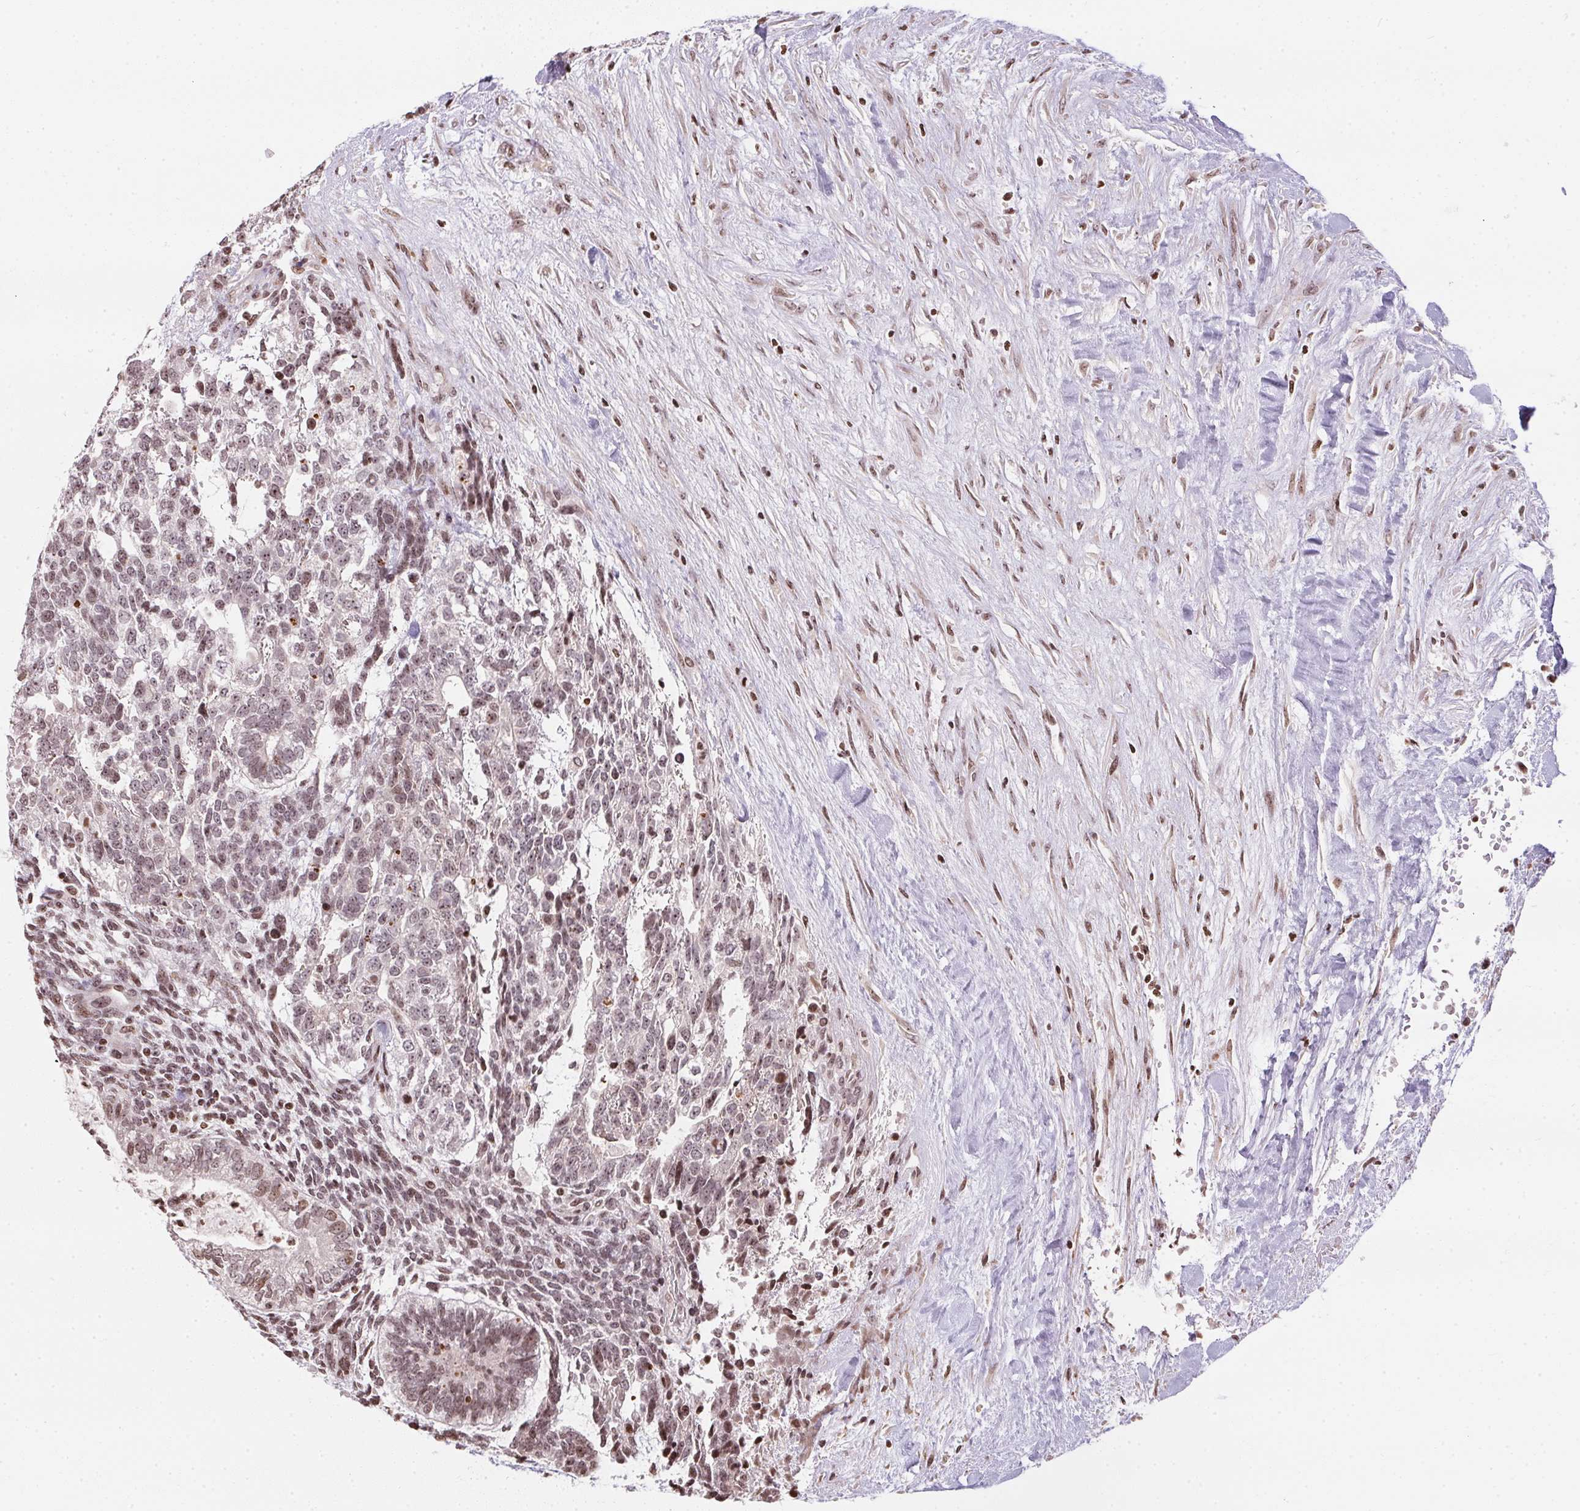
{"staining": {"intensity": "weak", "quantity": "25%-75%", "location": "nuclear"}, "tissue": "testis cancer", "cell_type": "Tumor cells", "image_type": "cancer", "snomed": [{"axis": "morphology", "description": "Carcinoma, Embryonal, NOS"}, {"axis": "topography", "description": "Testis"}], "caption": "DAB (3,3'-diaminobenzidine) immunohistochemical staining of human testis embryonal carcinoma reveals weak nuclear protein expression in about 25%-75% of tumor cells.", "gene": "RNF181", "patient": {"sex": "male", "age": 23}}